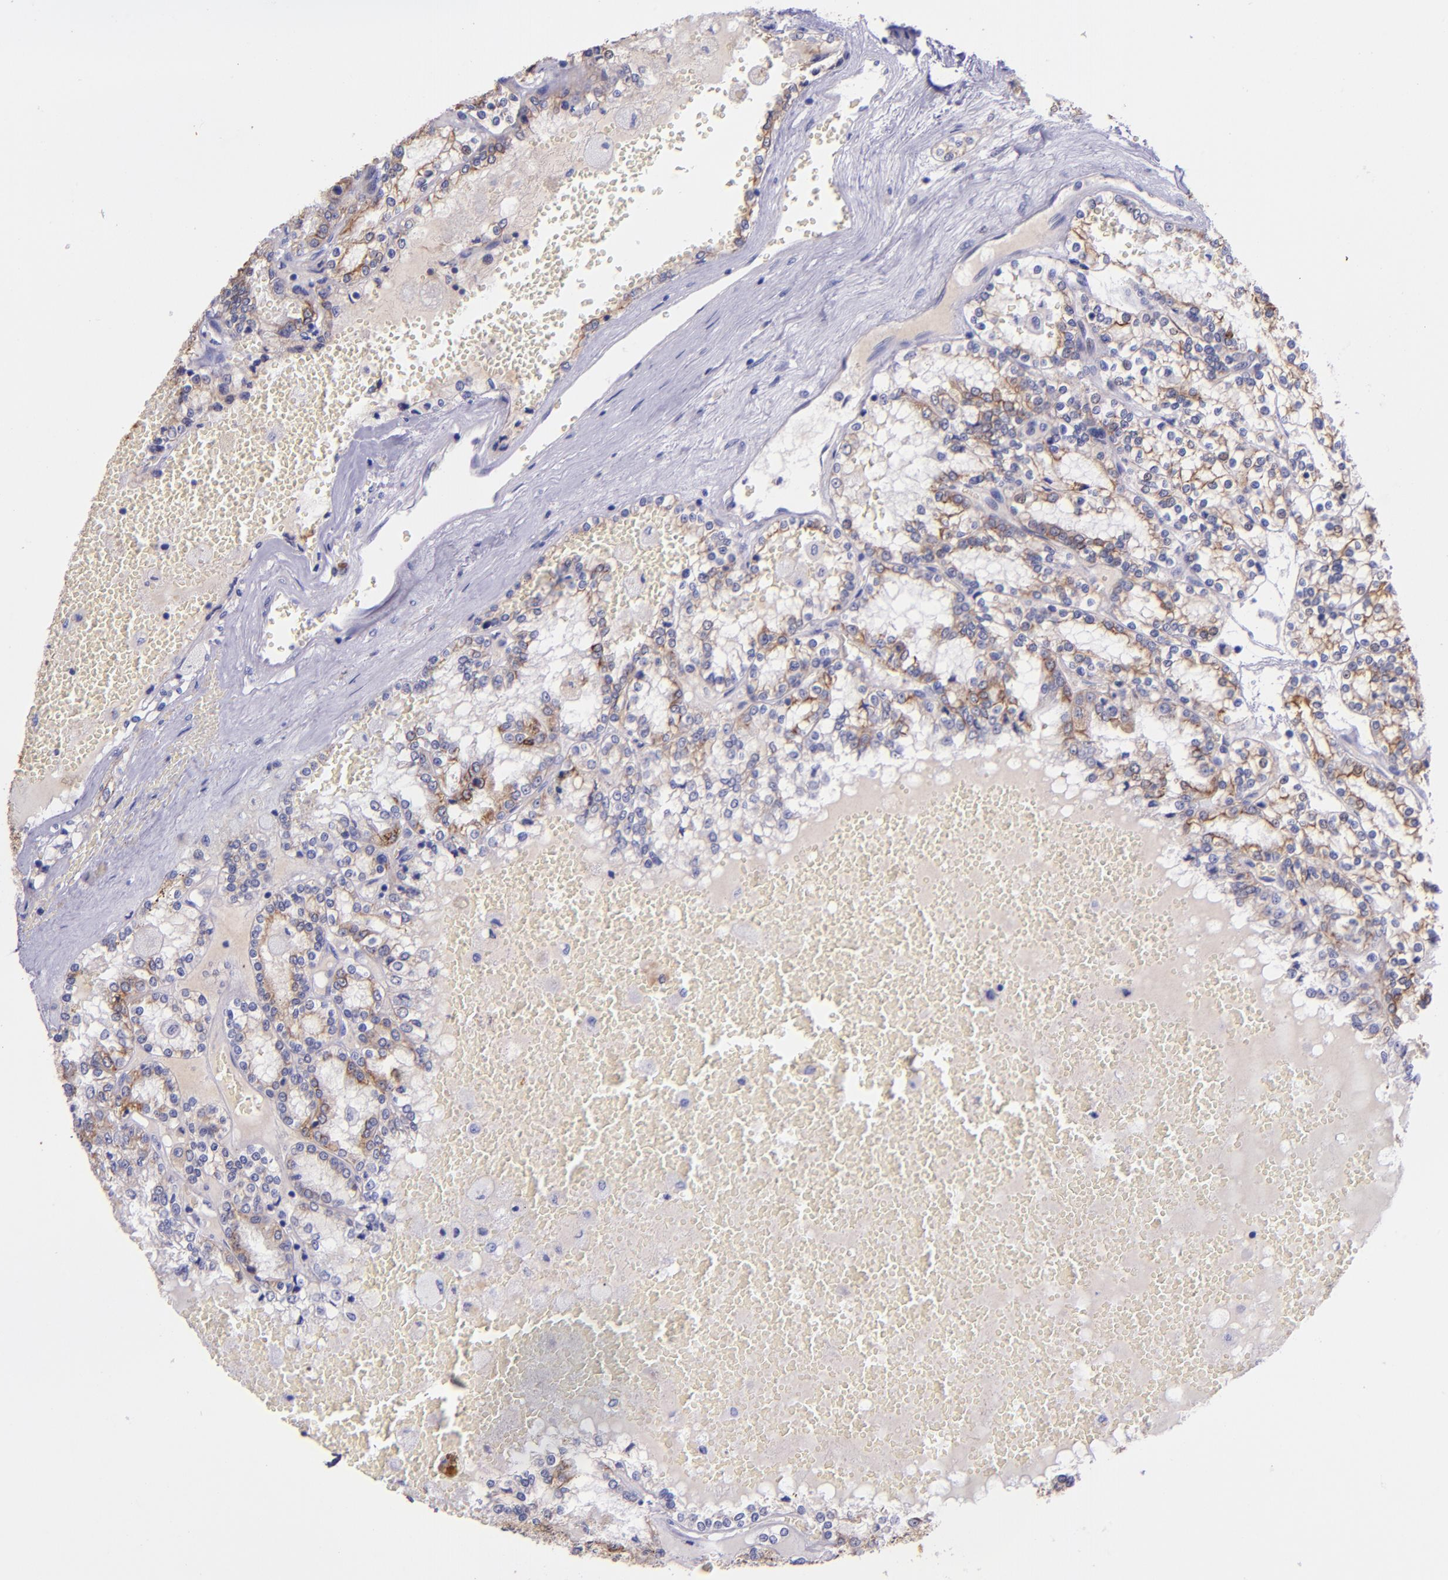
{"staining": {"intensity": "moderate", "quantity": "25%-75%", "location": "cytoplasmic/membranous"}, "tissue": "renal cancer", "cell_type": "Tumor cells", "image_type": "cancer", "snomed": [{"axis": "morphology", "description": "Adenocarcinoma, NOS"}, {"axis": "topography", "description": "Kidney"}], "caption": "Immunohistochemical staining of human renal adenocarcinoma shows medium levels of moderate cytoplasmic/membranous protein positivity in about 25%-75% of tumor cells.", "gene": "KRT4", "patient": {"sex": "female", "age": 56}}